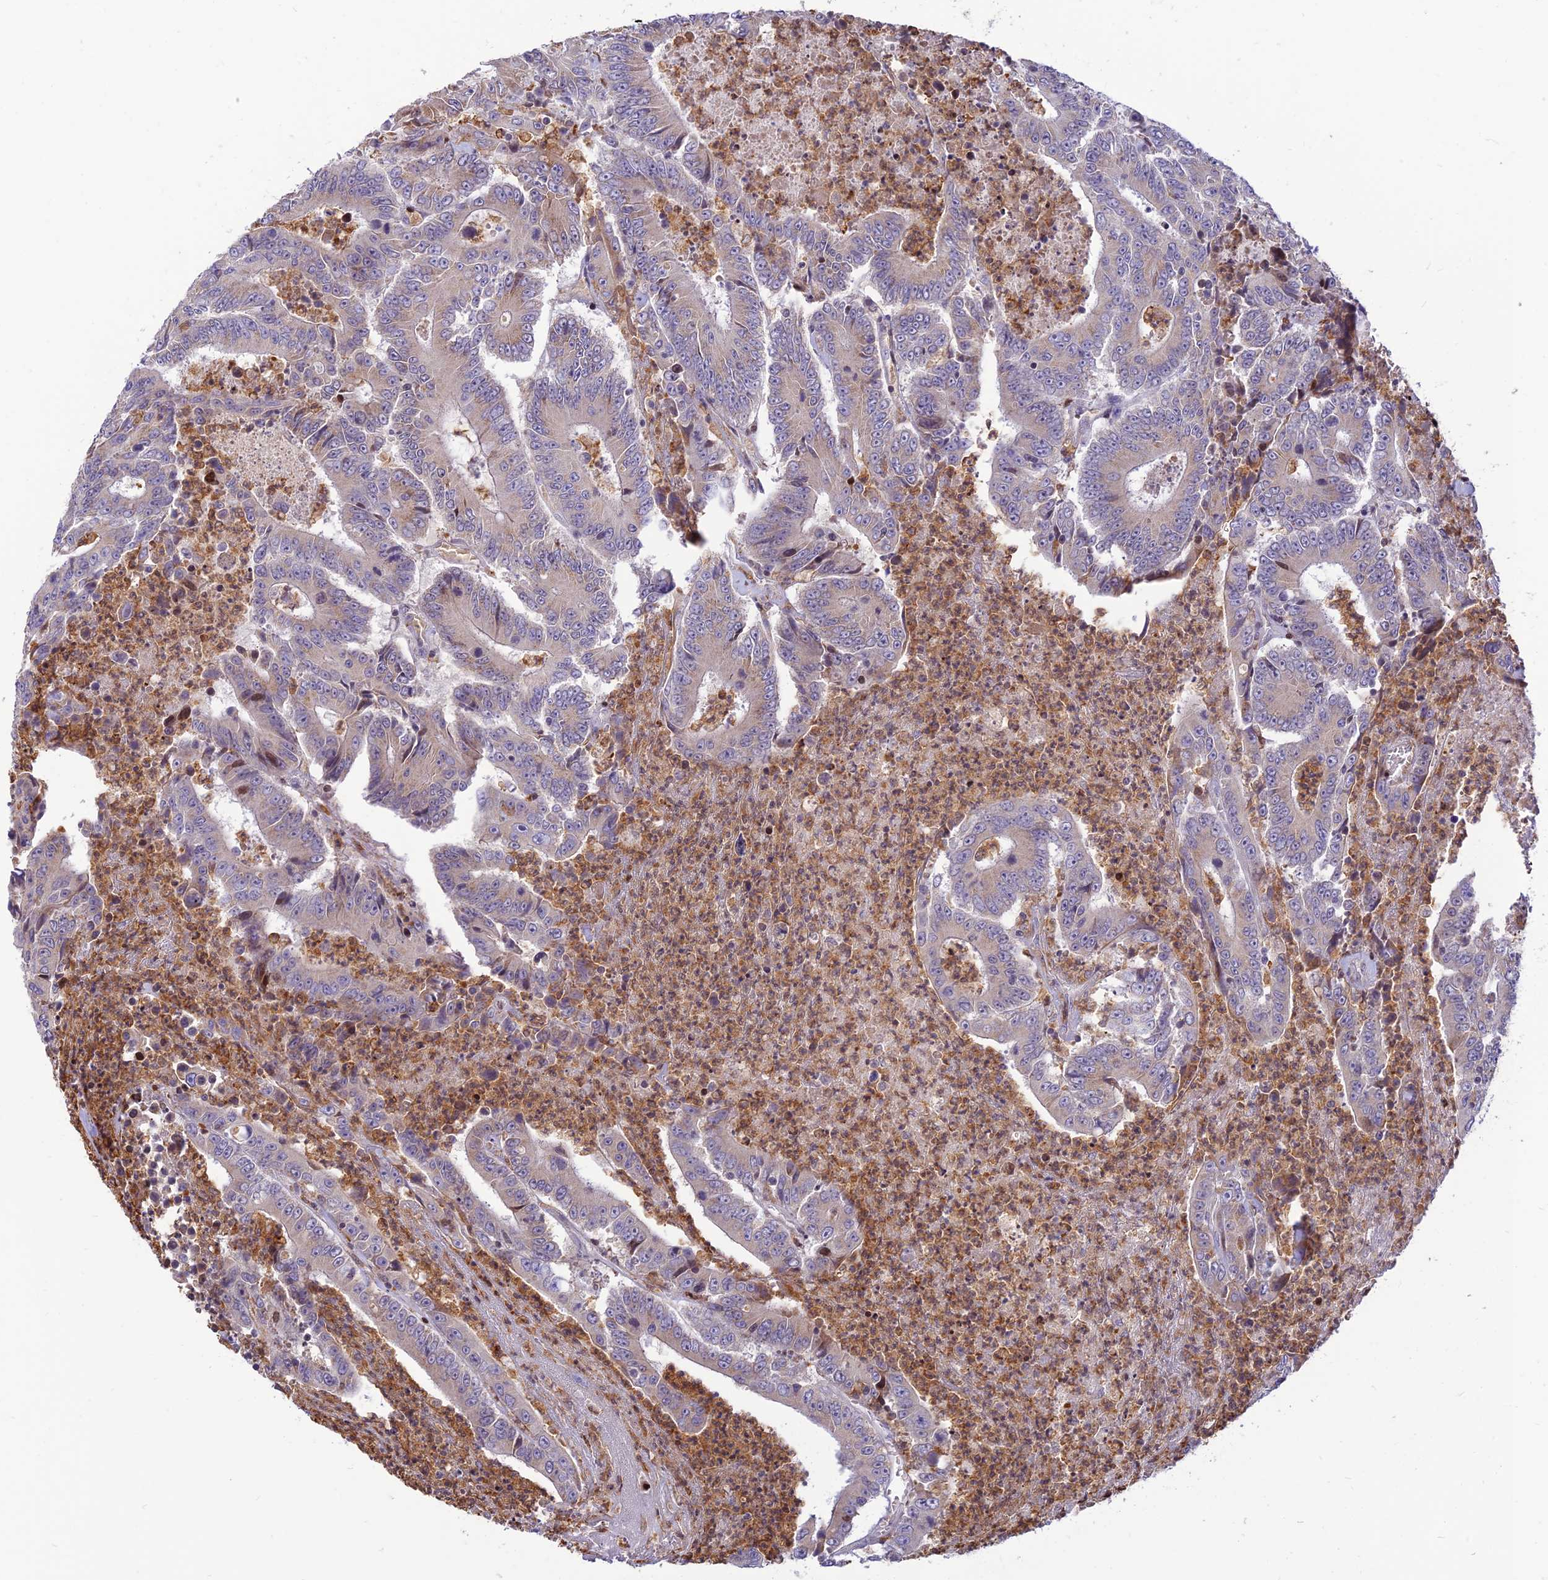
{"staining": {"intensity": "moderate", "quantity": "<25%", "location": "cytoplasmic/membranous"}, "tissue": "colorectal cancer", "cell_type": "Tumor cells", "image_type": "cancer", "snomed": [{"axis": "morphology", "description": "Adenocarcinoma, NOS"}, {"axis": "topography", "description": "Colon"}], "caption": "Colorectal adenocarcinoma tissue demonstrates moderate cytoplasmic/membranous expression in approximately <25% of tumor cells, visualized by immunohistochemistry.", "gene": "FAM186B", "patient": {"sex": "male", "age": 83}}